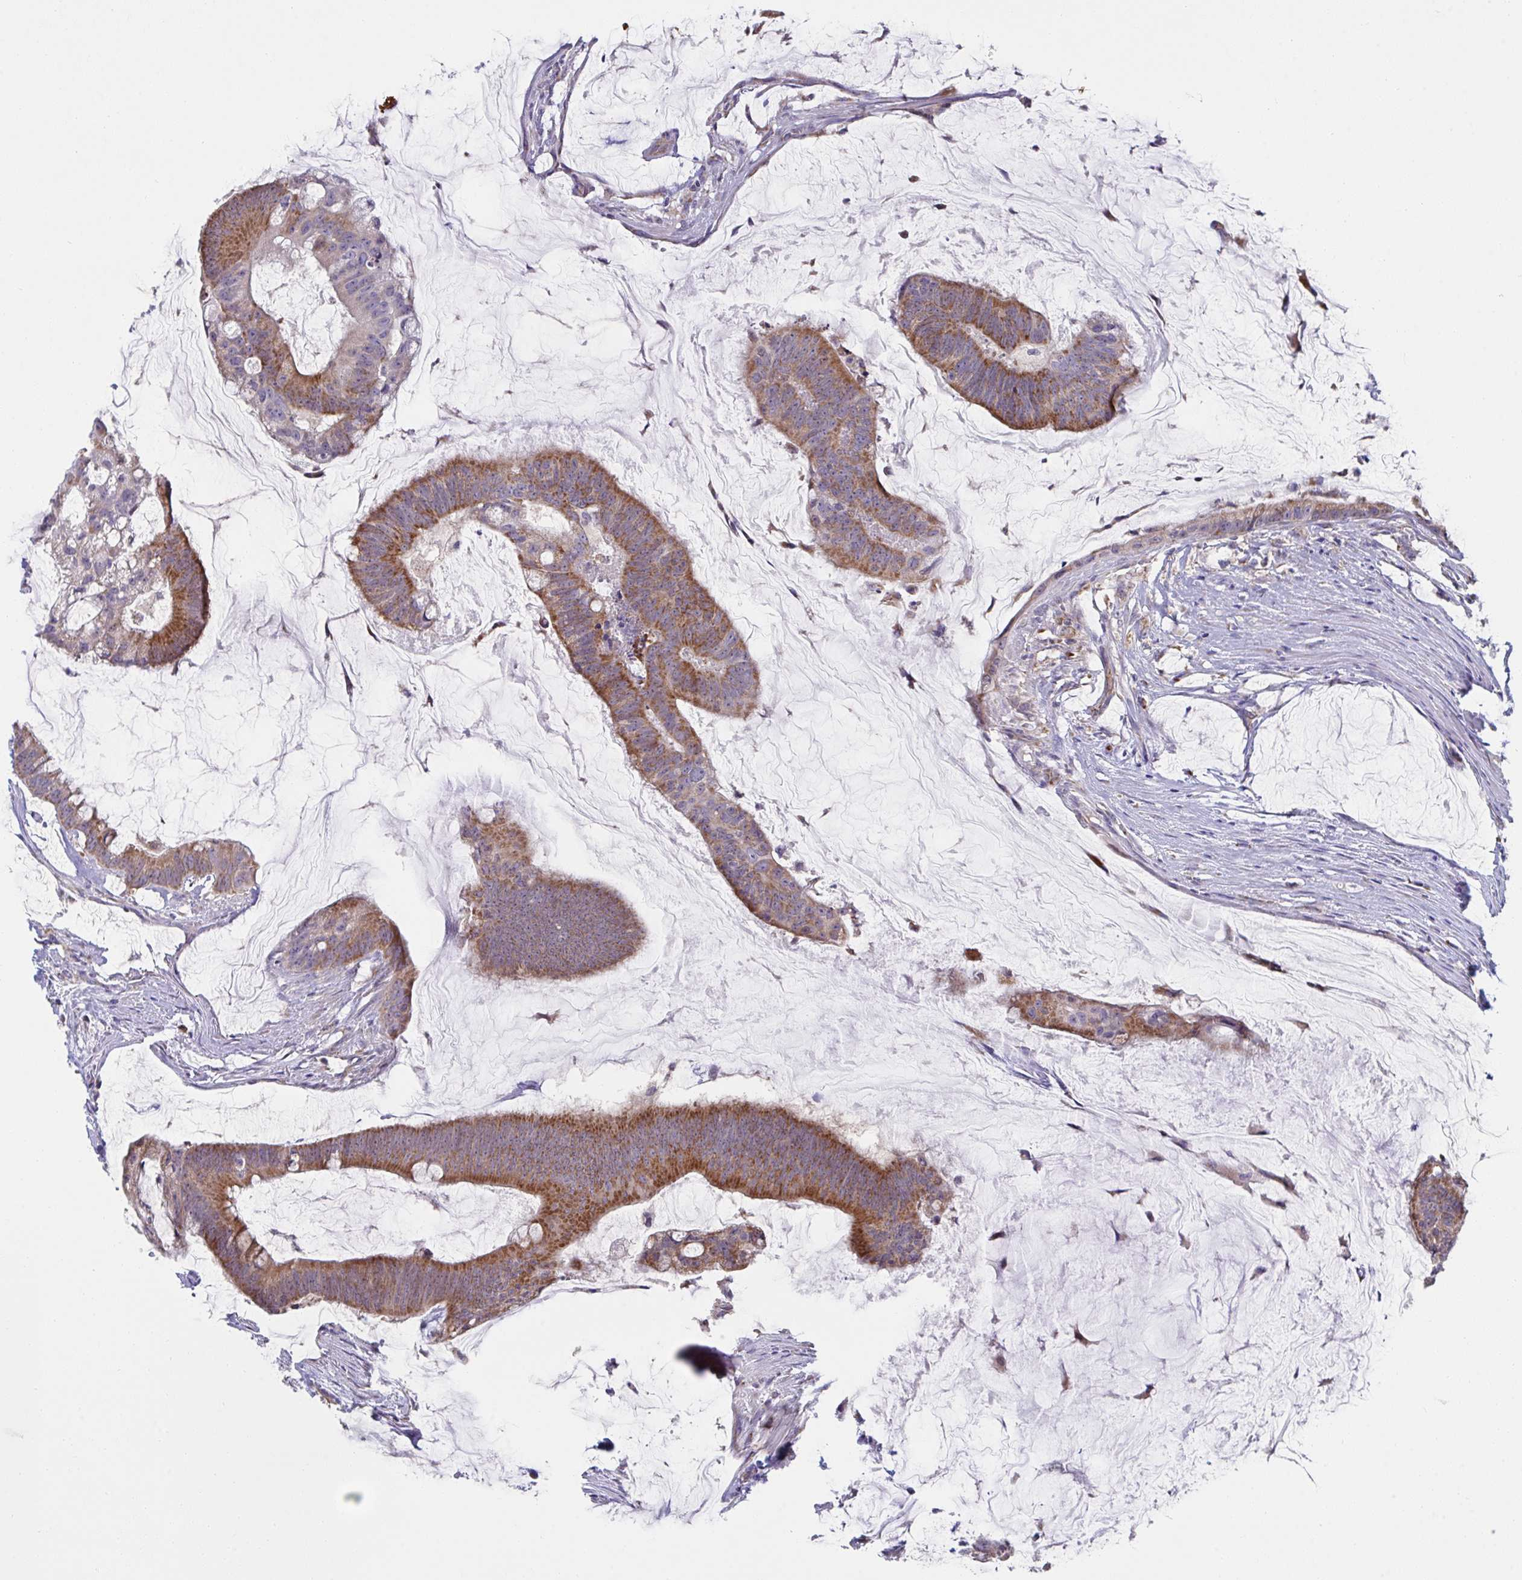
{"staining": {"intensity": "strong", "quantity": ">75%", "location": "cytoplasmic/membranous"}, "tissue": "colorectal cancer", "cell_type": "Tumor cells", "image_type": "cancer", "snomed": [{"axis": "morphology", "description": "Adenocarcinoma, NOS"}, {"axis": "topography", "description": "Colon"}], "caption": "Human colorectal cancer (adenocarcinoma) stained for a protein (brown) reveals strong cytoplasmic/membranous positive staining in approximately >75% of tumor cells.", "gene": "NDUFA7", "patient": {"sex": "male", "age": 62}}